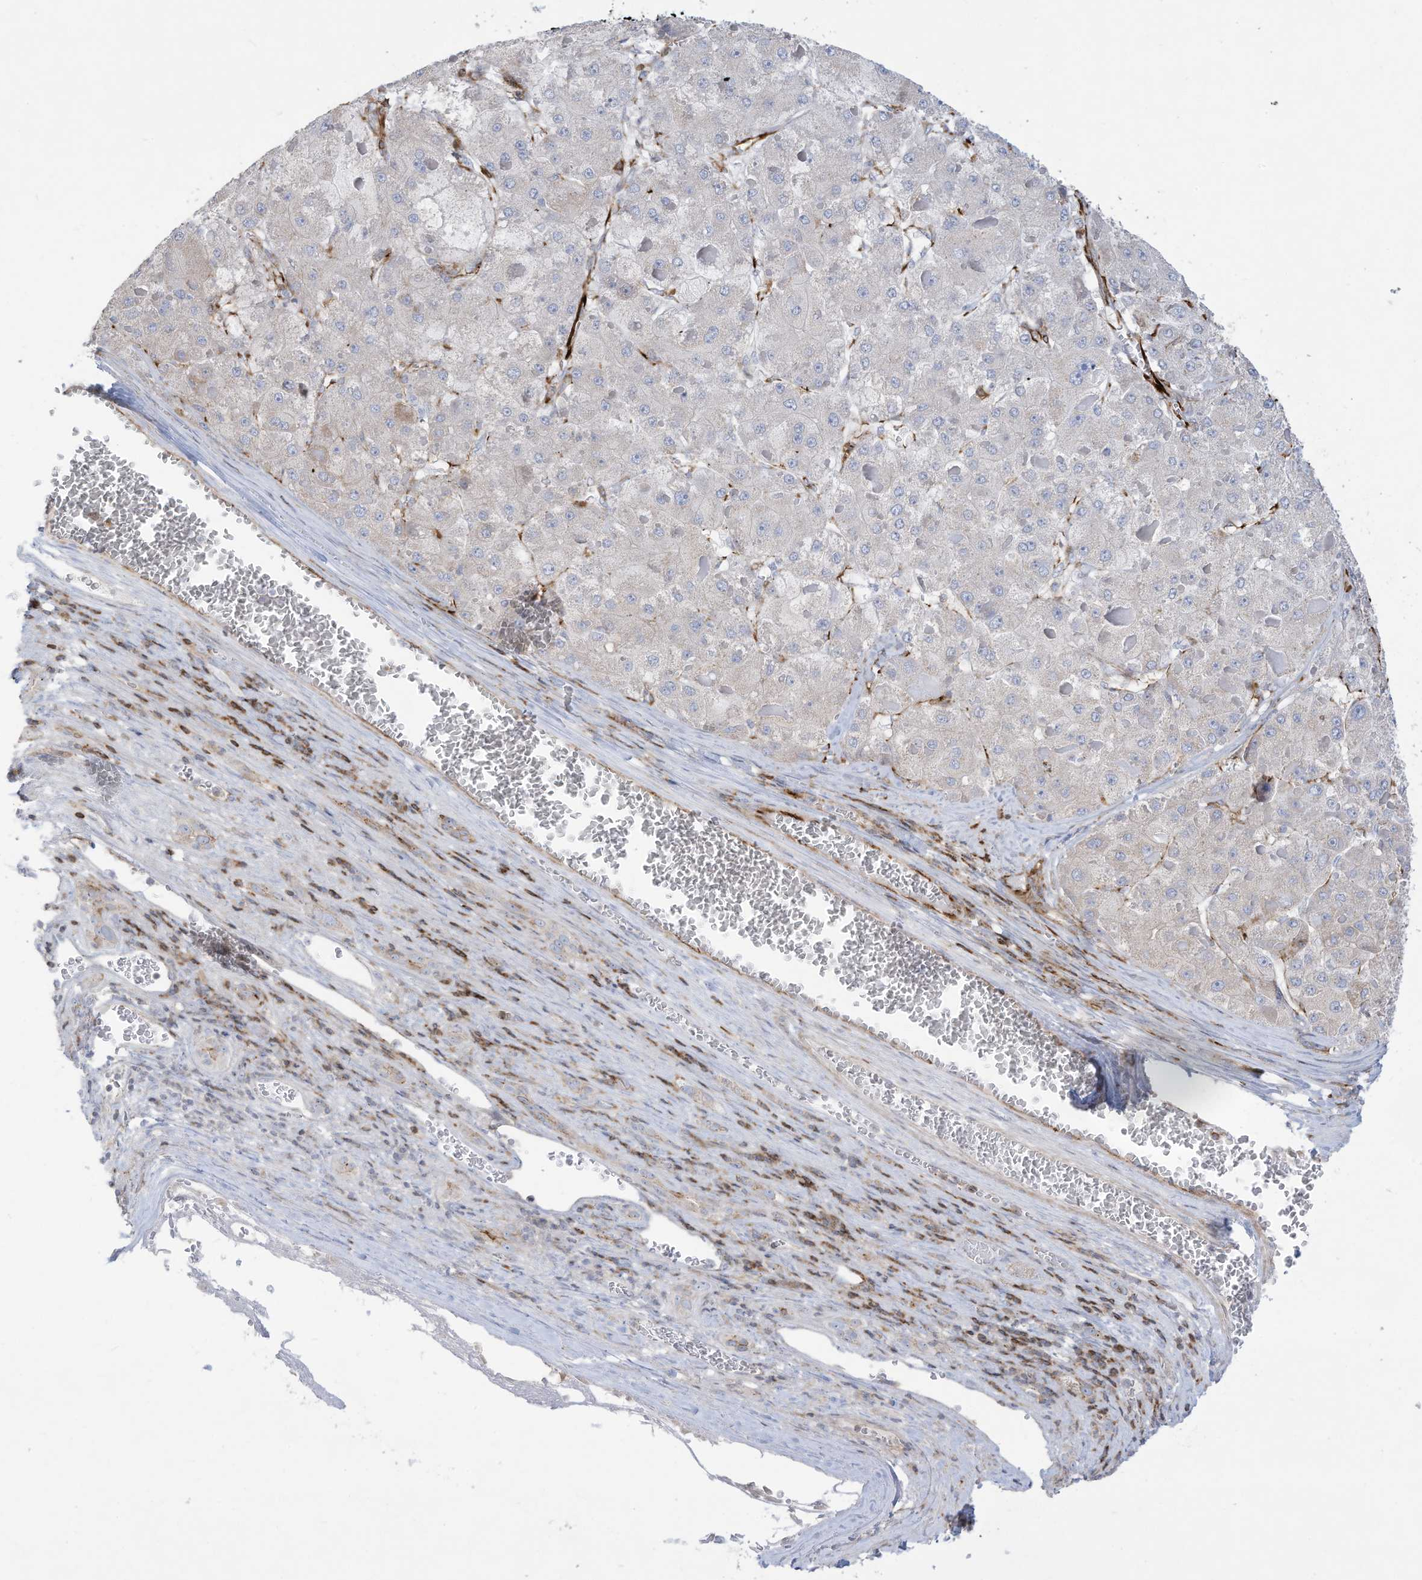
{"staining": {"intensity": "negative", "quantity": "none", "location": "none"}, "tissue": "liver cancer", "cell_type": "Tumor cells", "image_type": "cancer", "snomed": [{"axis": "morphology", "description": "Carcinoma, Hepatocellular, NOS"}, {"axis": "topography", "description": "Liver"}], "caption": "High power microscopy micrograph of an immunohistochemistry photomicrograph of liver cancer, revealing no significant positivity in tumor cells.", "gene": "THNSL2", "patient": {"sex": "female", "age": 73}}